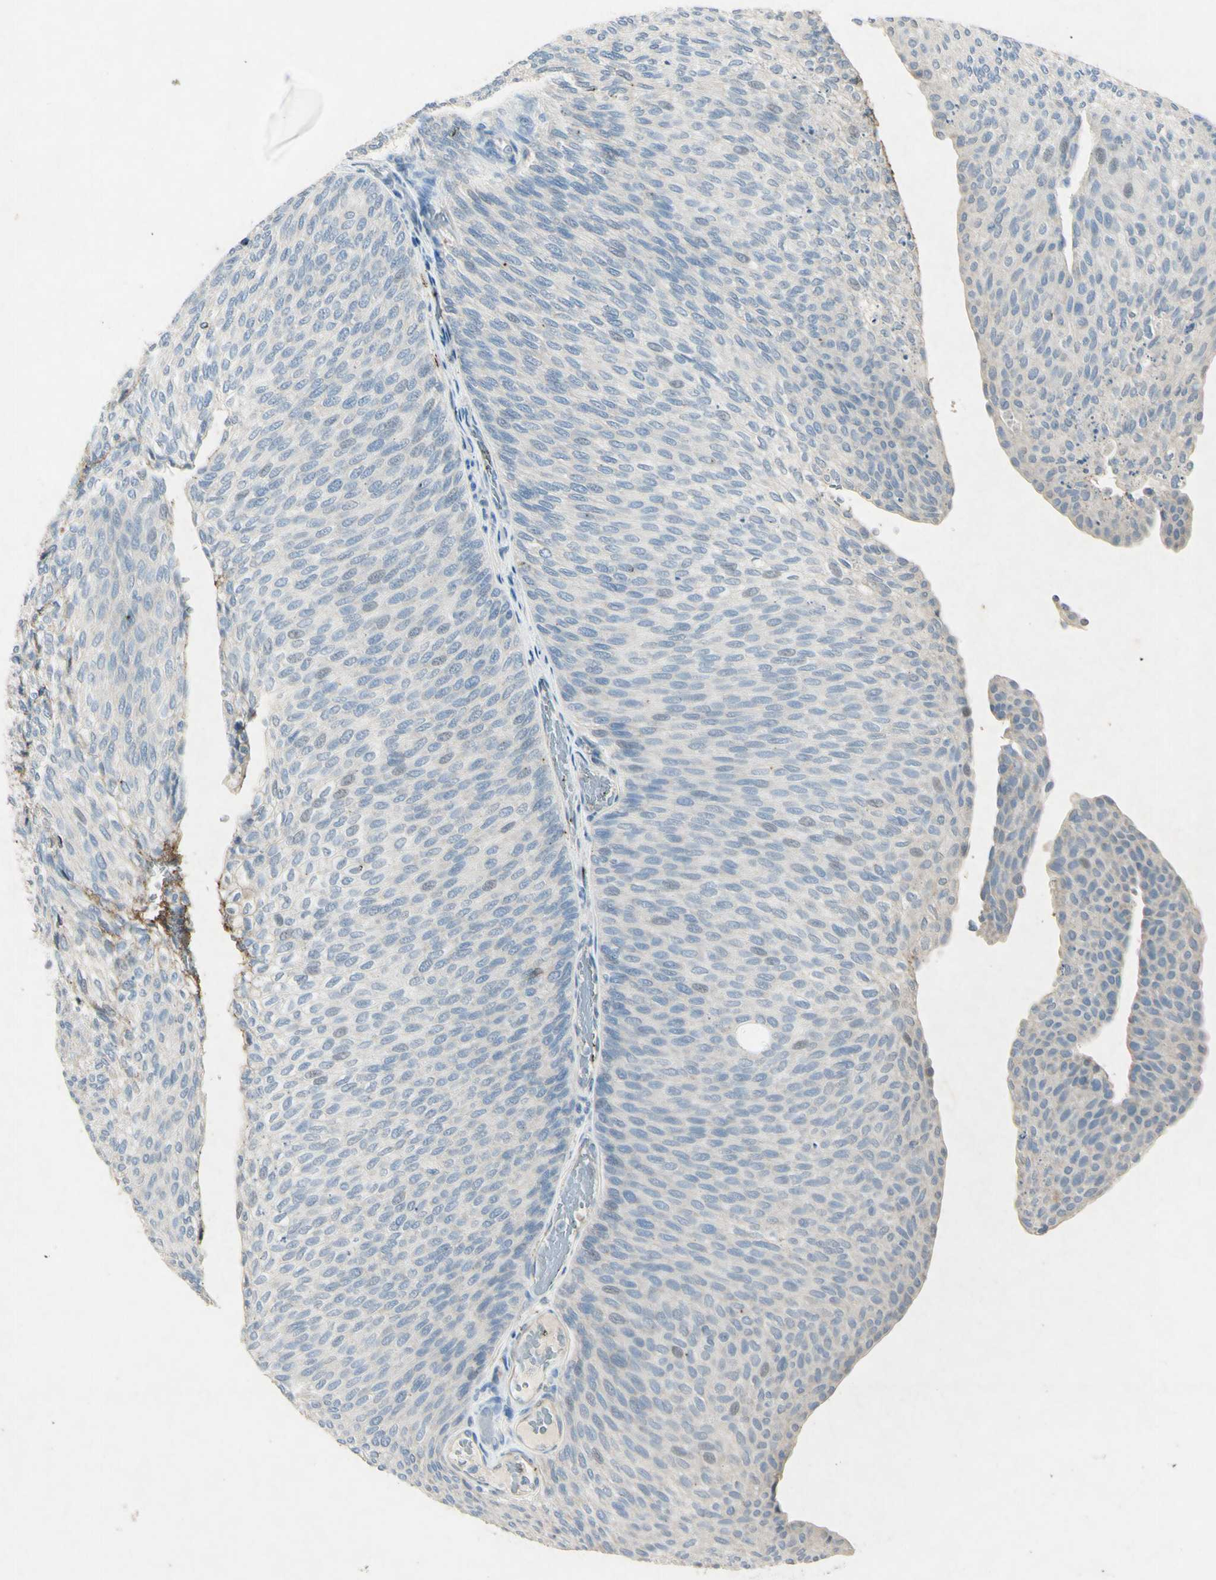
{"staining": {"intensity": "negative", "quantity": "none", "location": "none"}, "tissue": "urothelial cancer", "cell_type": "Tumor cells", "image_type": "cancer", "snomed": [{"axis": "morphology", "description": "Urothelial carcinoma, Low grade"}, {"axis": "topography", "description": "Urinary bladder"}], "caption": "Immunohistochemistry (IHC) of urothelial cancer shows no staining in tumor cells.", "gene": "SNAP91", "patient": {"sex": "female", "age": 79}}